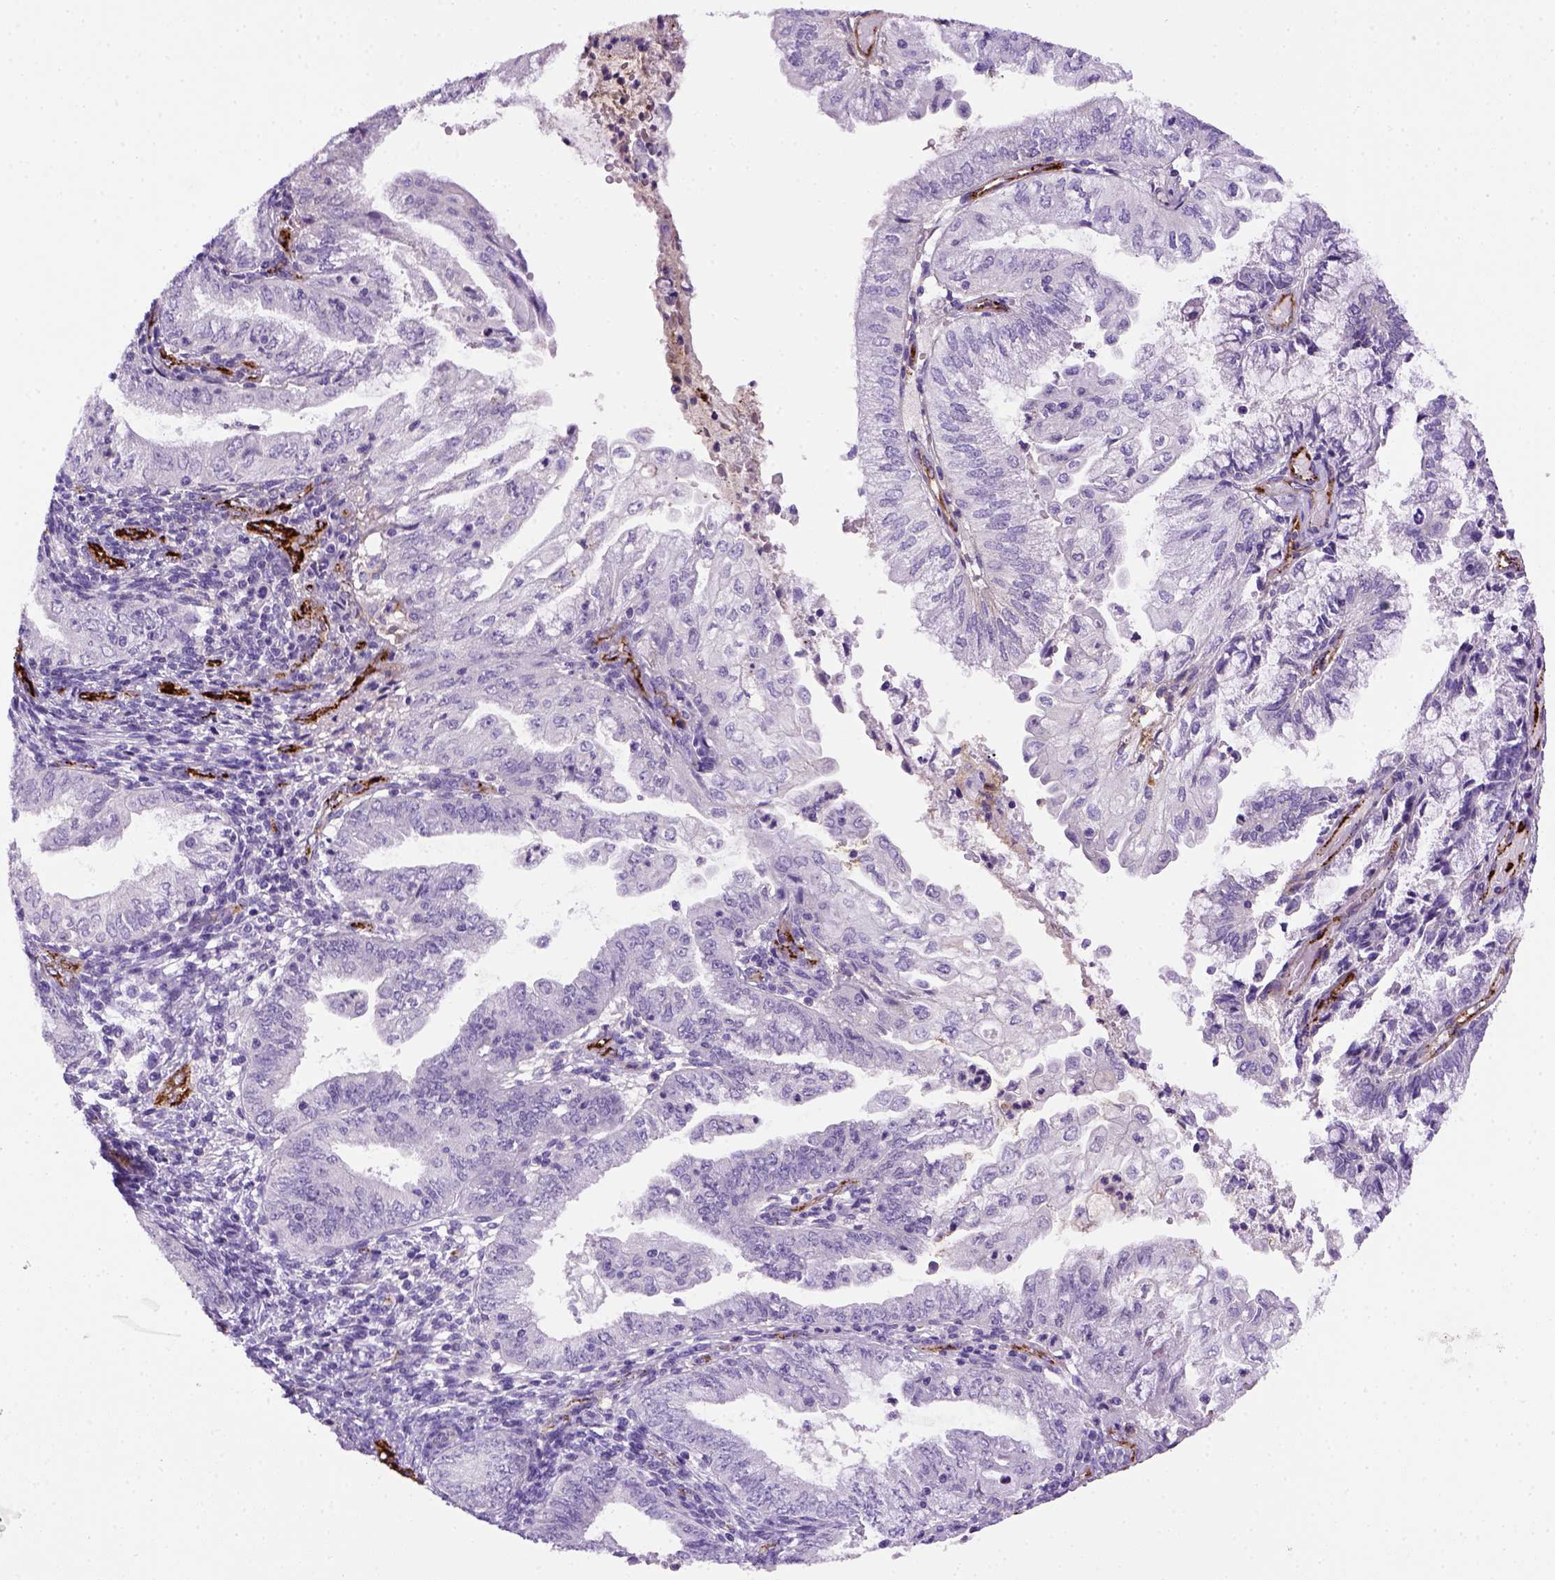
{"staining": {"intensity": "negative", "quantity": "none", "location": "none"}, "tissue": "endometrial cancer", "cell_type": "Tumor cells", "image_type": "cancer", "snomed": [{"axis": "morphology", "description": "Adenocarcinoma, NOS"}, {"axis": "topography", "description": "Endometrium"}], "caption": "High magnification brightfield microscopy of endometrial cancer (adenocarcinoma) stained with DAB (brown) and counterstained with hematoxylin (blue): tumor cells show no significant positivity. (Brightfield microscopy of DAB (3,3'-diaminobenzidine) IHC at high magnification).", "gene": "VWF", "patient": {"sex": "female", "age": 55}}